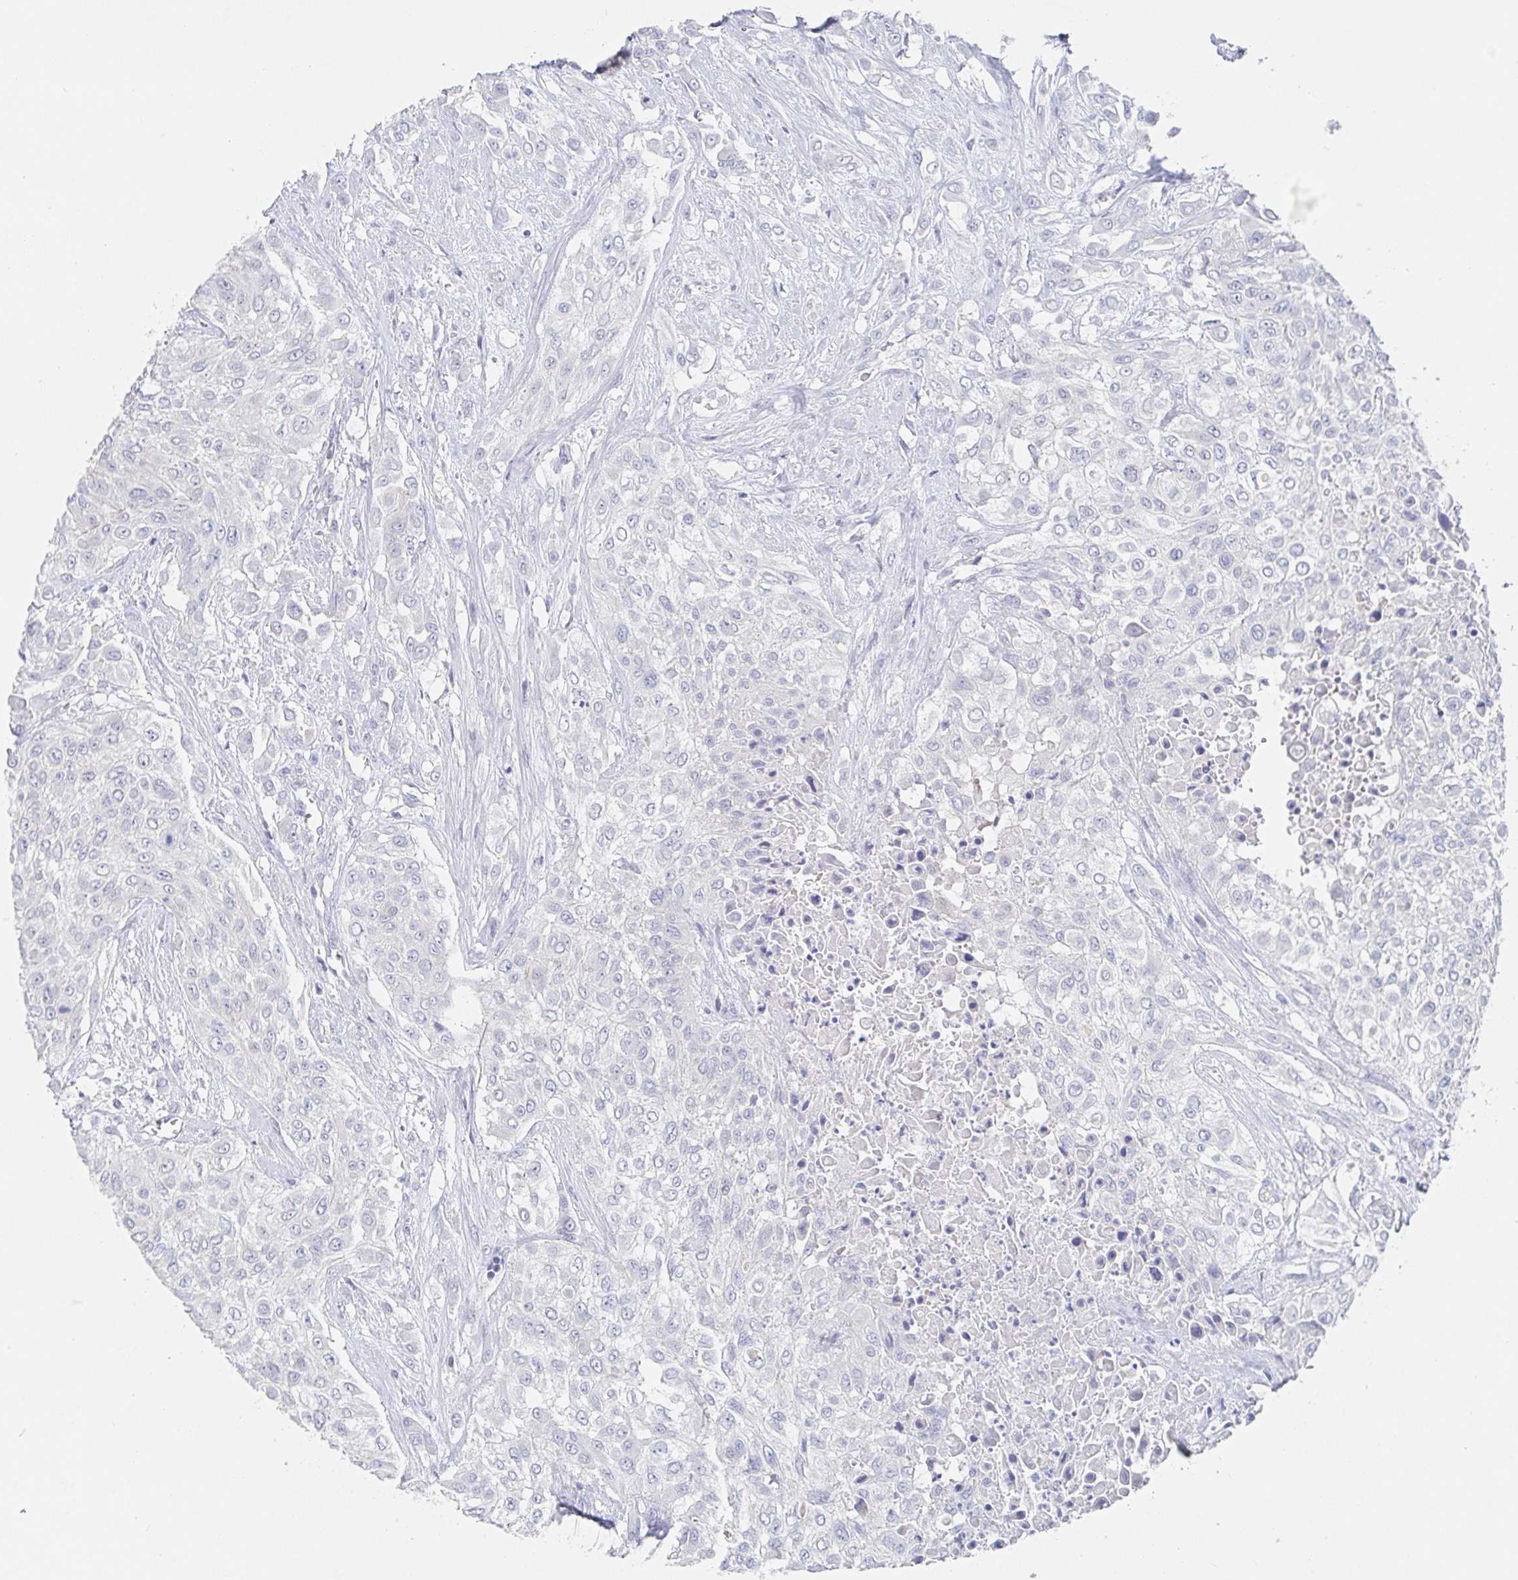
{"staining": {"intensity": "negative", "quantity": "none", "location": "none"}, "tissue": "urothelial cancer", "cell_type": "Tumor cells", "image_type": "cancer", "snomed": [{"axis": "morphology", "description": "Urothelial carcinoma, High grade"}, {"axis": "topography", "description": "Urinary bladder"}], "caption": "Immunohistochemistry (IHC) histopathology image of high-grade urothelial carcinoma stained for a protein (brown), which displays no positivity in tumor cells.", "gene": "ZNF430", "patient": {"sex": "male", "age": 57}}